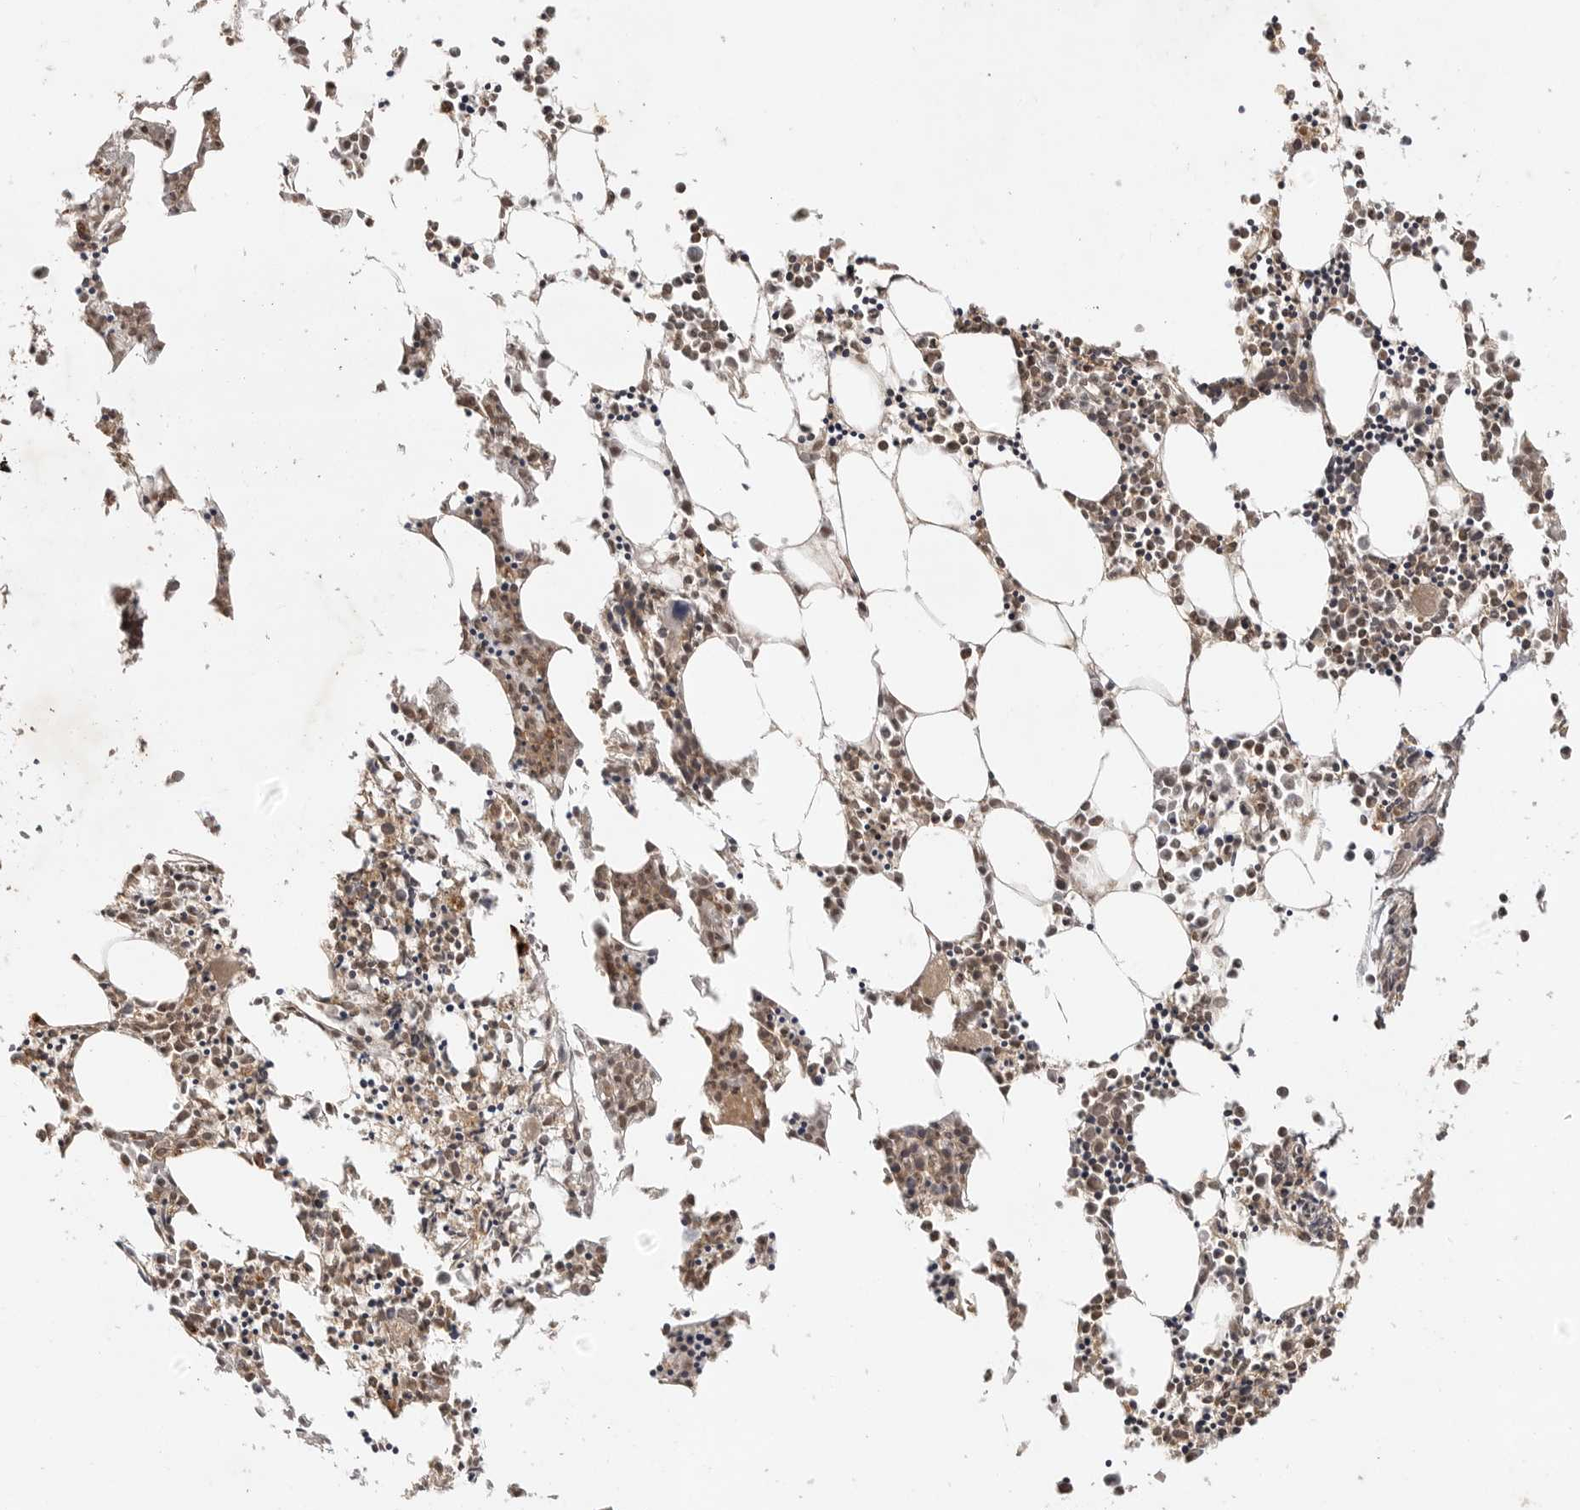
{"staining": {"intensity": "moderate", "quantity": ">75%", "location": "cytoplasmic/membranous"}, "tissue": "bone marrow", "cell_type": "Hematopoietic cells", "image_type": "normal", "snomed": [{"axis": "morphology", "description": "Normal tissue, NOS"}, {"axis": "morphology", "description": "Inflammation, NOS"}, {"axis": "topography", "description": "Bone marrow"}], "caption": "The immunohistochemical stain highlights moderate cytoplasmic/membranous positivity in hematopoietic cells of unremarkable bone marrow. The protein is stained brown, and the nuclei are stained in blue (DAB (3,3'-diaminobenzidine) IHC with brightfield microscopy, high magnification).", "gene": "ZNF232", "patient": {"sex": "female", "age": 62}}